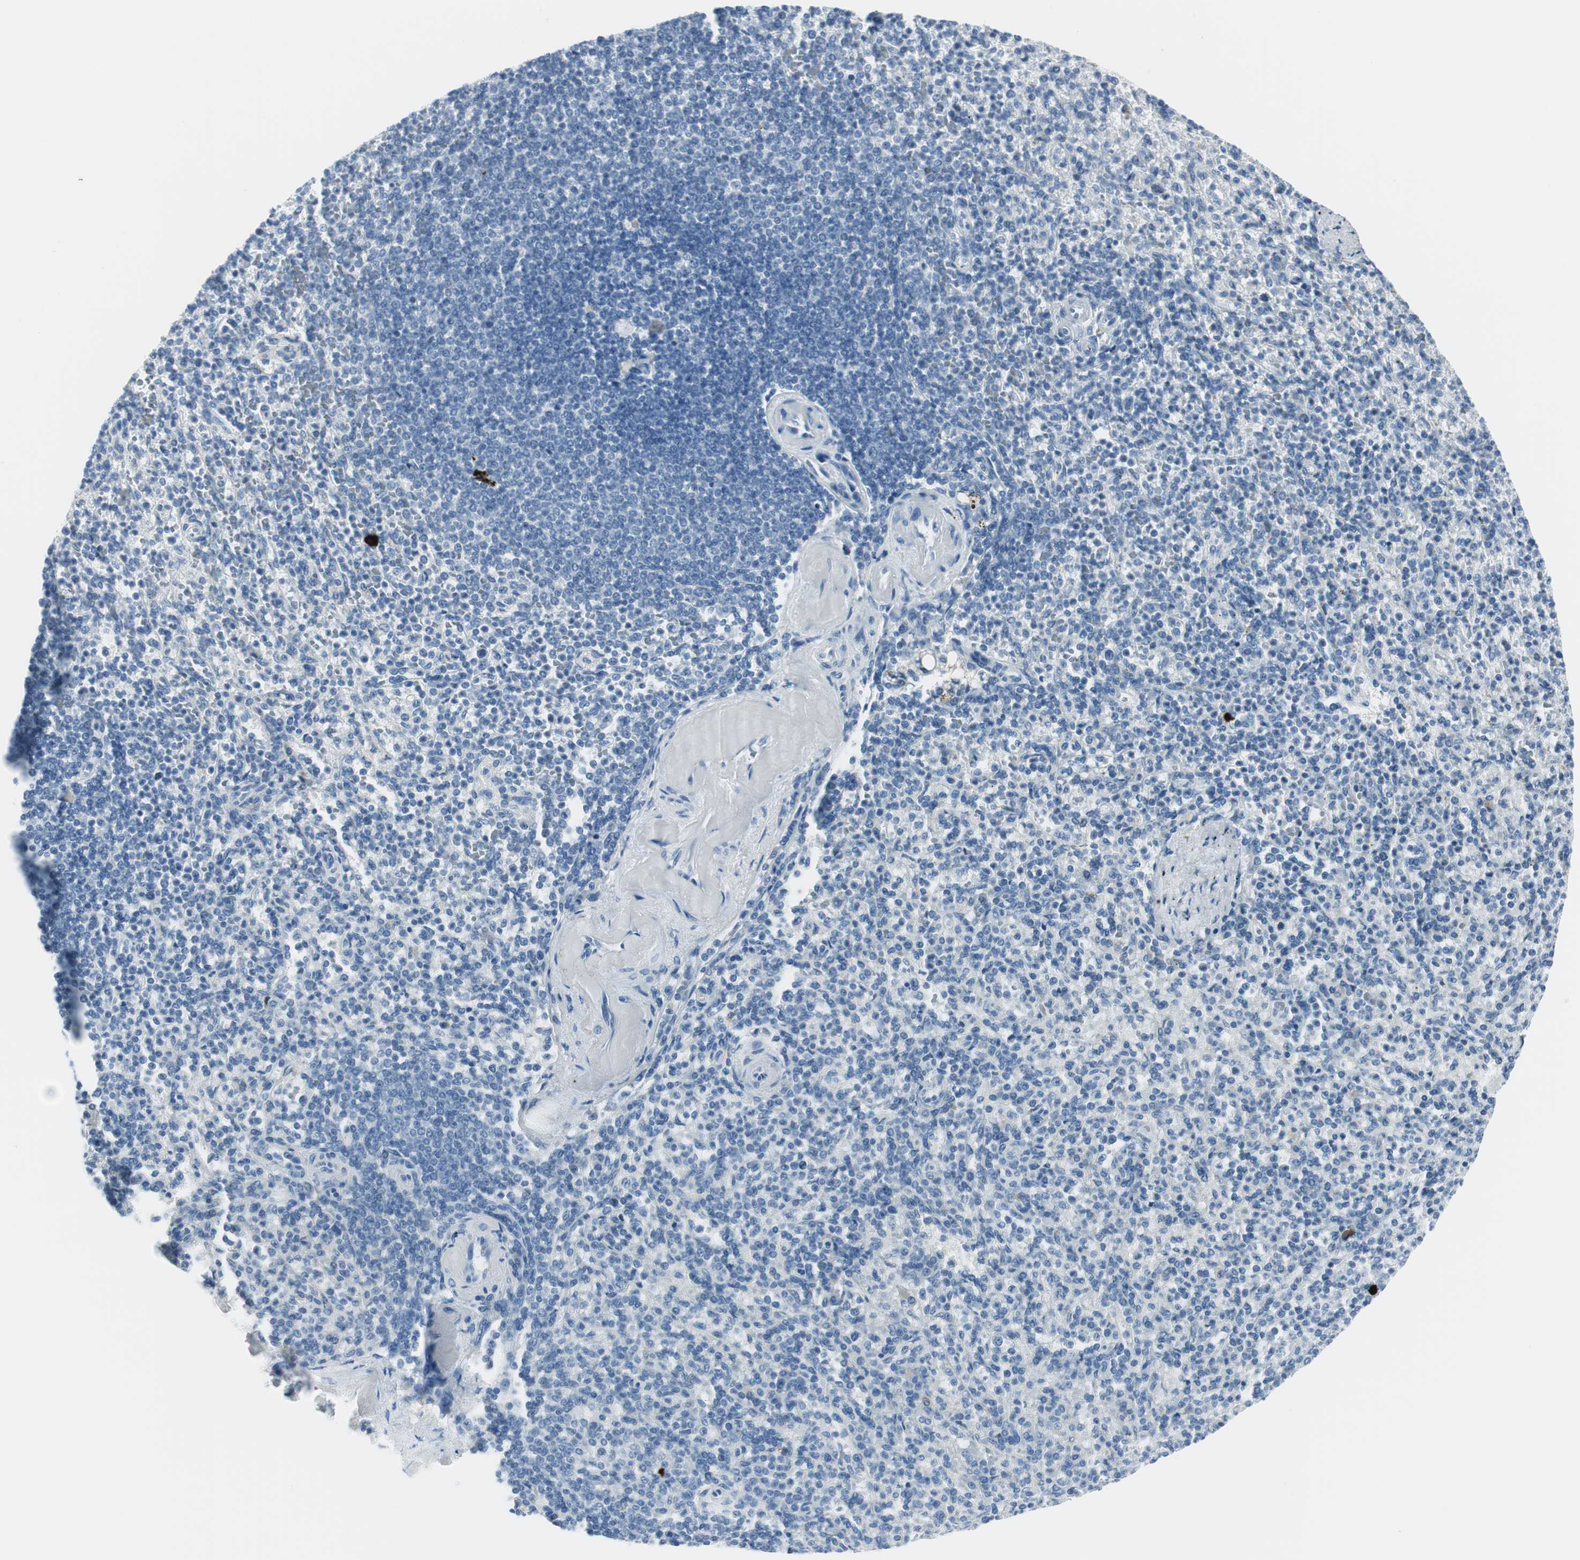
{"staining": {"intensity": "negative", "quantity": "none", "location": "none"}, "tissue": "spleen", "cell_type": "Cells in red pulp", "image_type": "normal", "snomed": [{"axis": "morphology", "description": "Normal tissue, NOS"}, {"axis": "topography", "description": "Spleen"}], "caption": "The IHC micrograph has no significant staining in cells in red pulp of spleen.", "gene": "DLG4", "patient": {"sex": "female", "age": 74}}